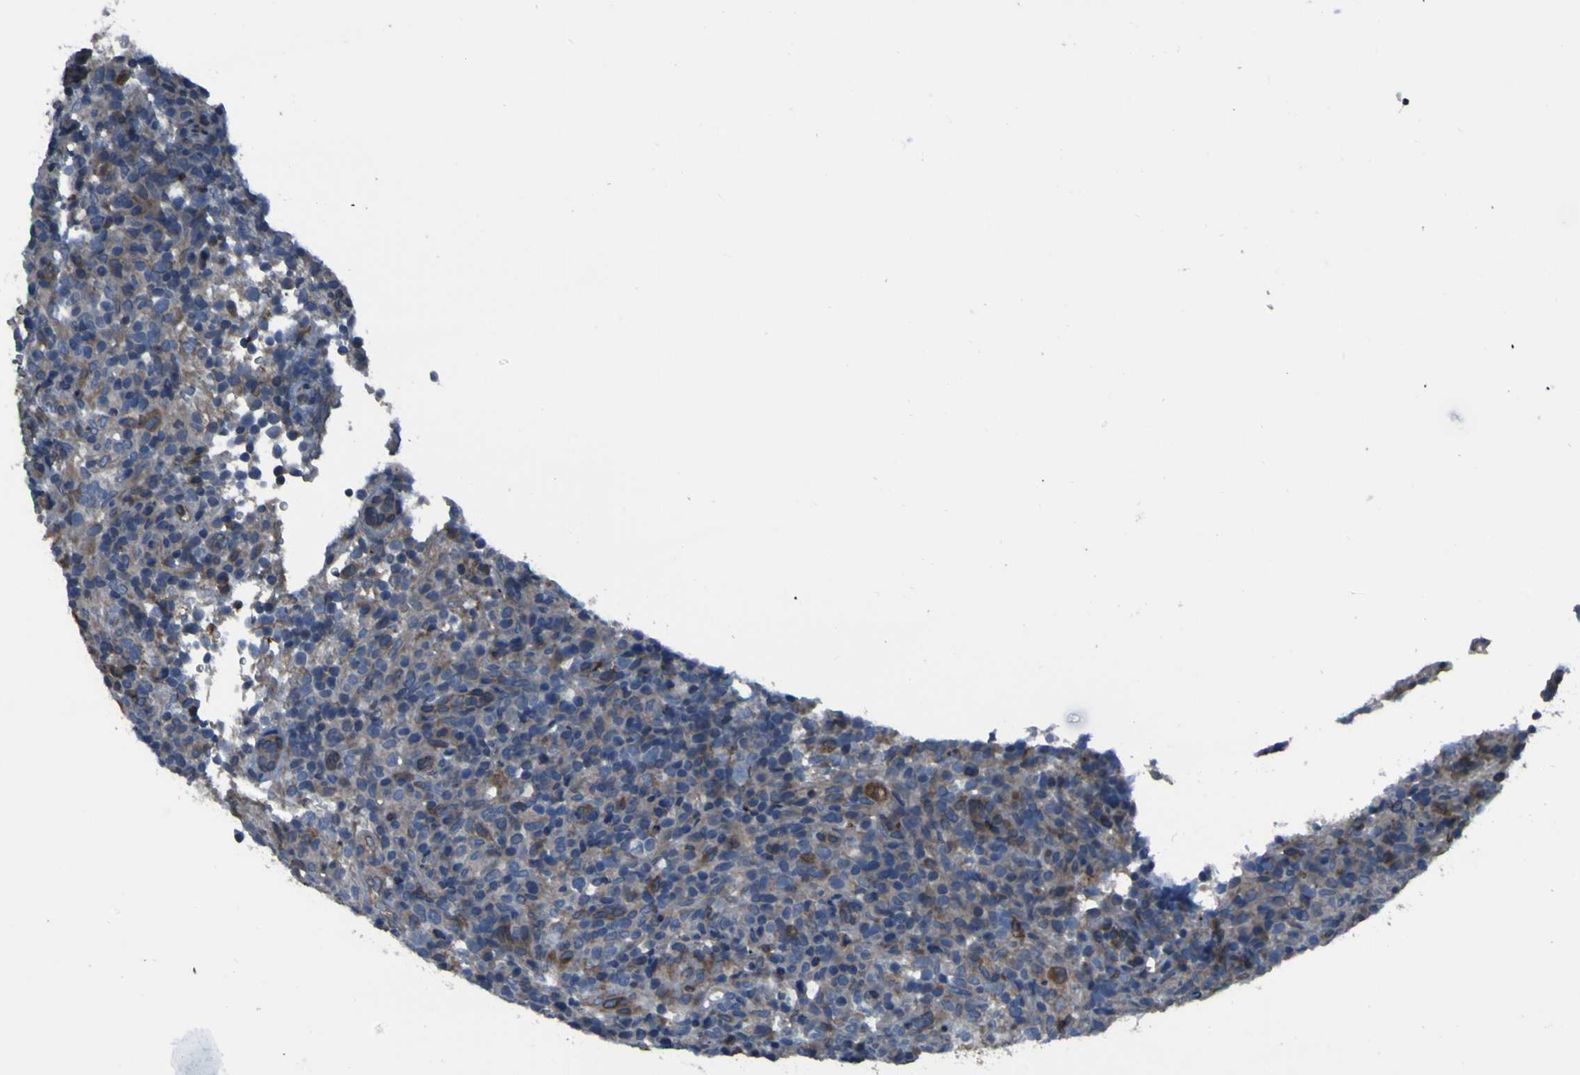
{"staining": {"intensity": "weak", "quantity": "25%-75%", "location": "cytoplasmic/membranous"}, "tissue": "lymphoma", "cell_type": "Tumor cells", "image_type": "cancer", "snomed": [{"axis": "morphology", "description": "Malignant lymphoma, non-Hodgkin's type, High grade"}, {"axis": "topography", "description": "Lymph node"}], "caption": "Lymphoma stained for a protein exhibits weak cytoplasmic/membranous positivity in tumor cells. Immunohistochemistry stains the protein in brown and the nuclei are stained blue.", "gene": "GRAMD1A", "patient": {"sex": "female", "age": 76}}